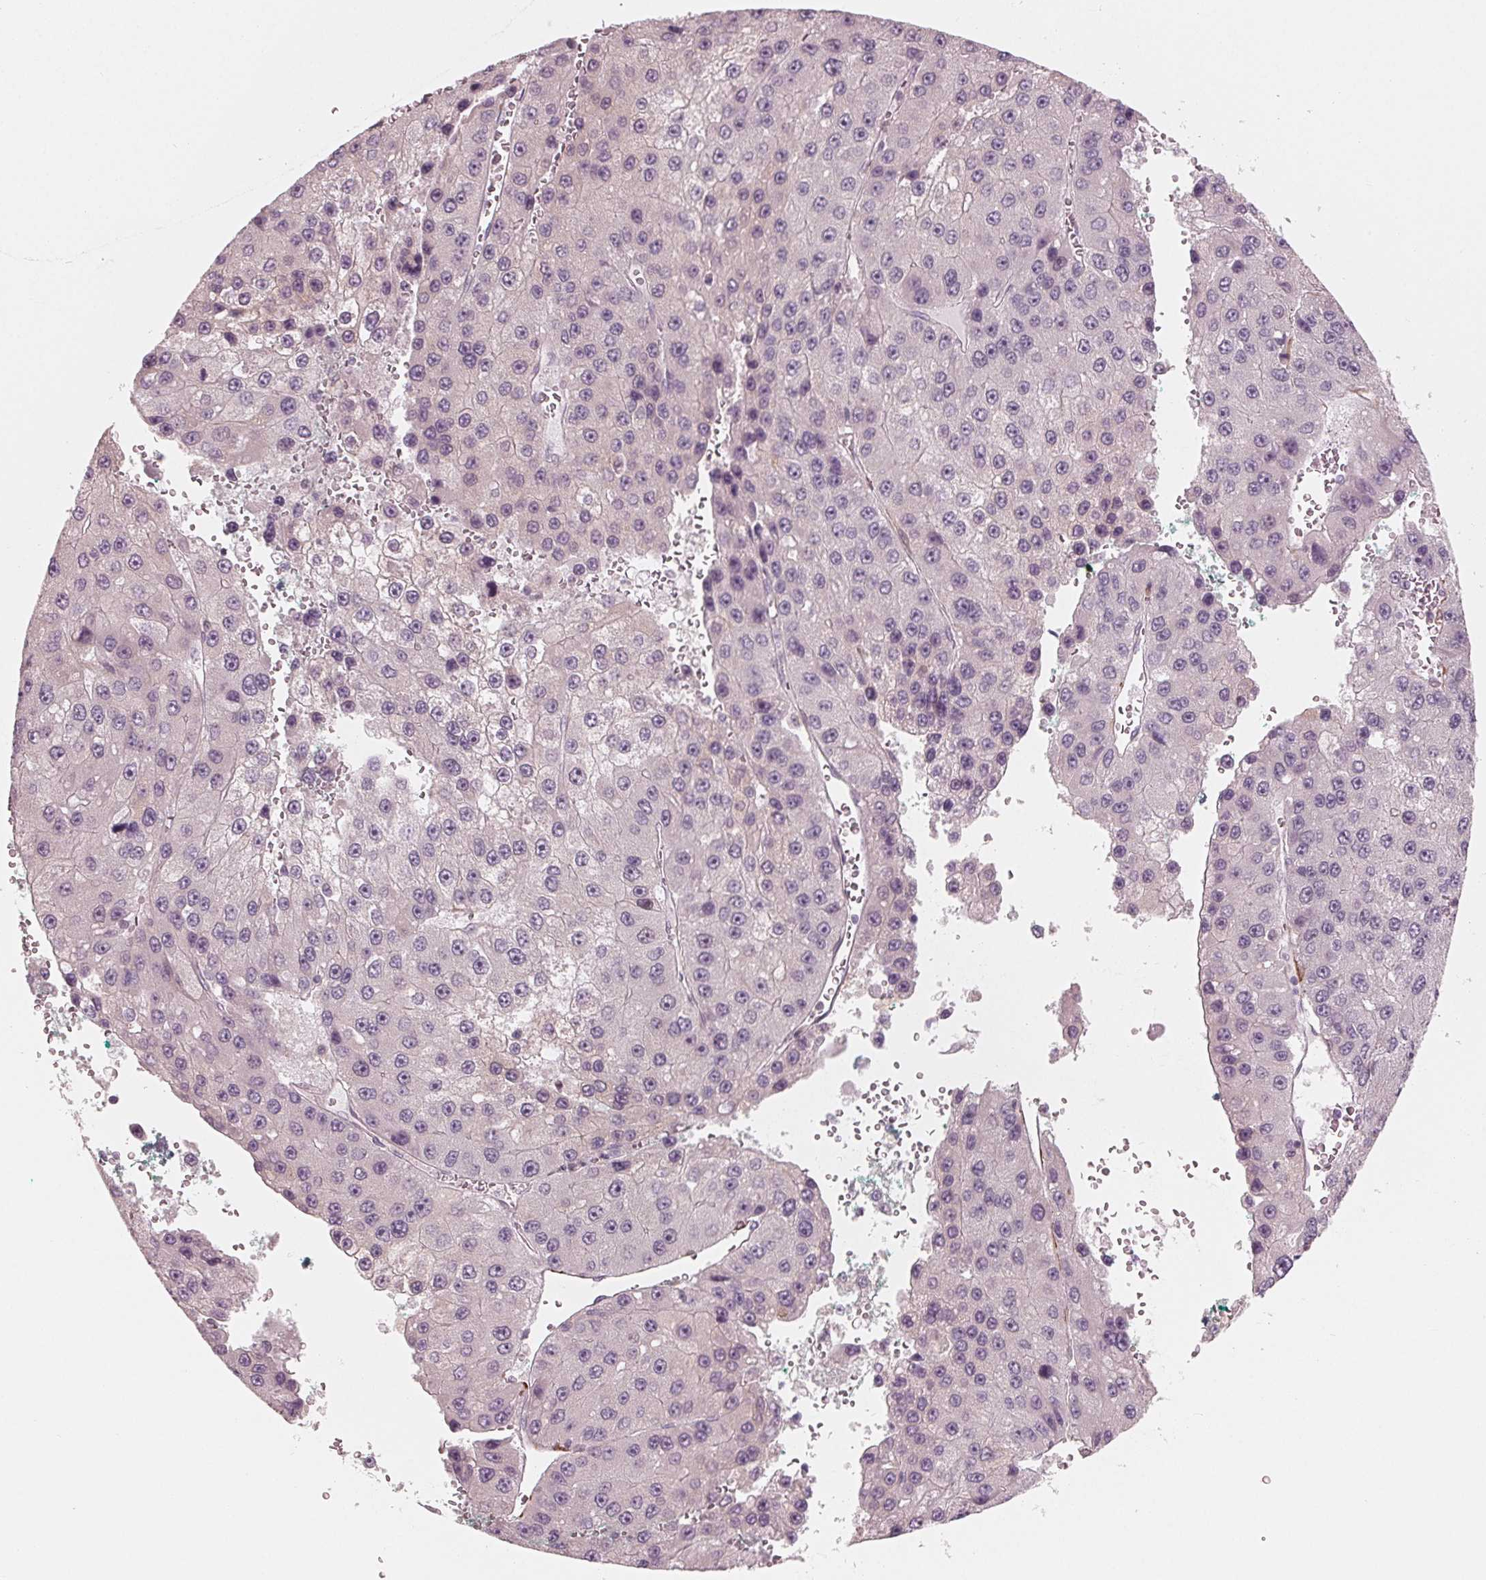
{"staining": {"intensity": "negative", "quantity": "none", "location": "none"}, "tissue": "liver cancer", "cell_type": "Tumor cells", "image_type": "cancer", "snomed": [{"axis": "morphology", "description": "Carcinoma, Hepatocellular, NOS"}, {"axis": "topography", "description": "Liver"}], "caption": "Immunohistochemistry histopathology image of human liver cancer (hepatocellular carcinoma) stained for a protein (brown), which displays no positivity in tumor cells.", "gene": "MIER3", "patient": {"sex": "female", "age": 73}}